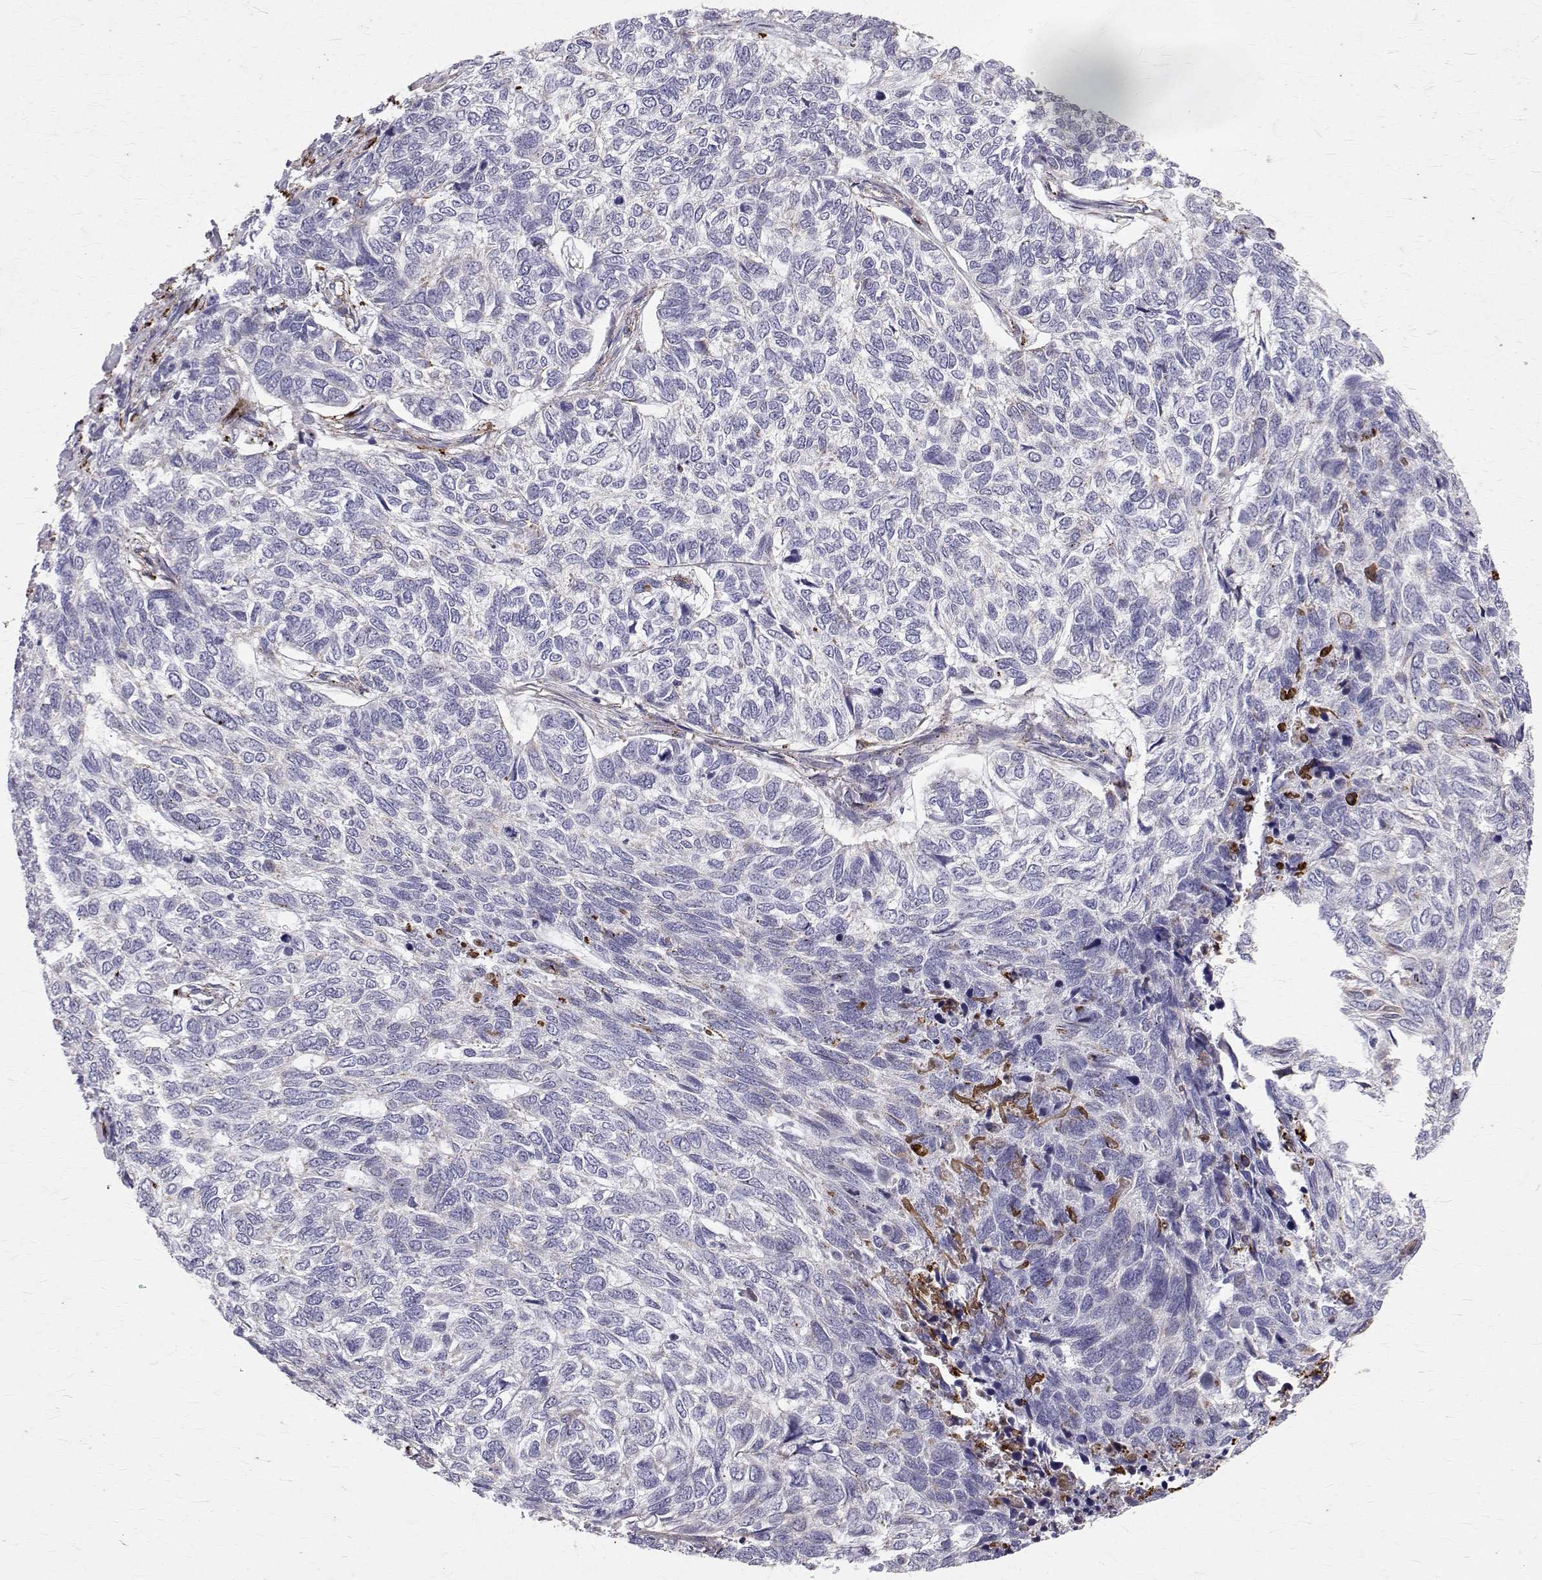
{"staining": {"intensity": "negative", "quantity": "none", "location": "none"}, "tissue": "skin cancer", "cell_type": "Tumor cells", "image_type": "cancer", "snomed": [{"axis": "morphology", "description": "Basal cell carcinoma"}, {"axis": "topography", "description": "Skin"}], "caption": "The immunohistochemistry (IHC) photomicrograph has no significant staining in tumor cells of skin cancer tissue. Brightfield microscopy of immunohistochemistry stained with DAB (brown) and hematoxylin (blue), captured at high magnification.", "gene": "TPP1", "patient": {"sex": "female", "age": 65}}